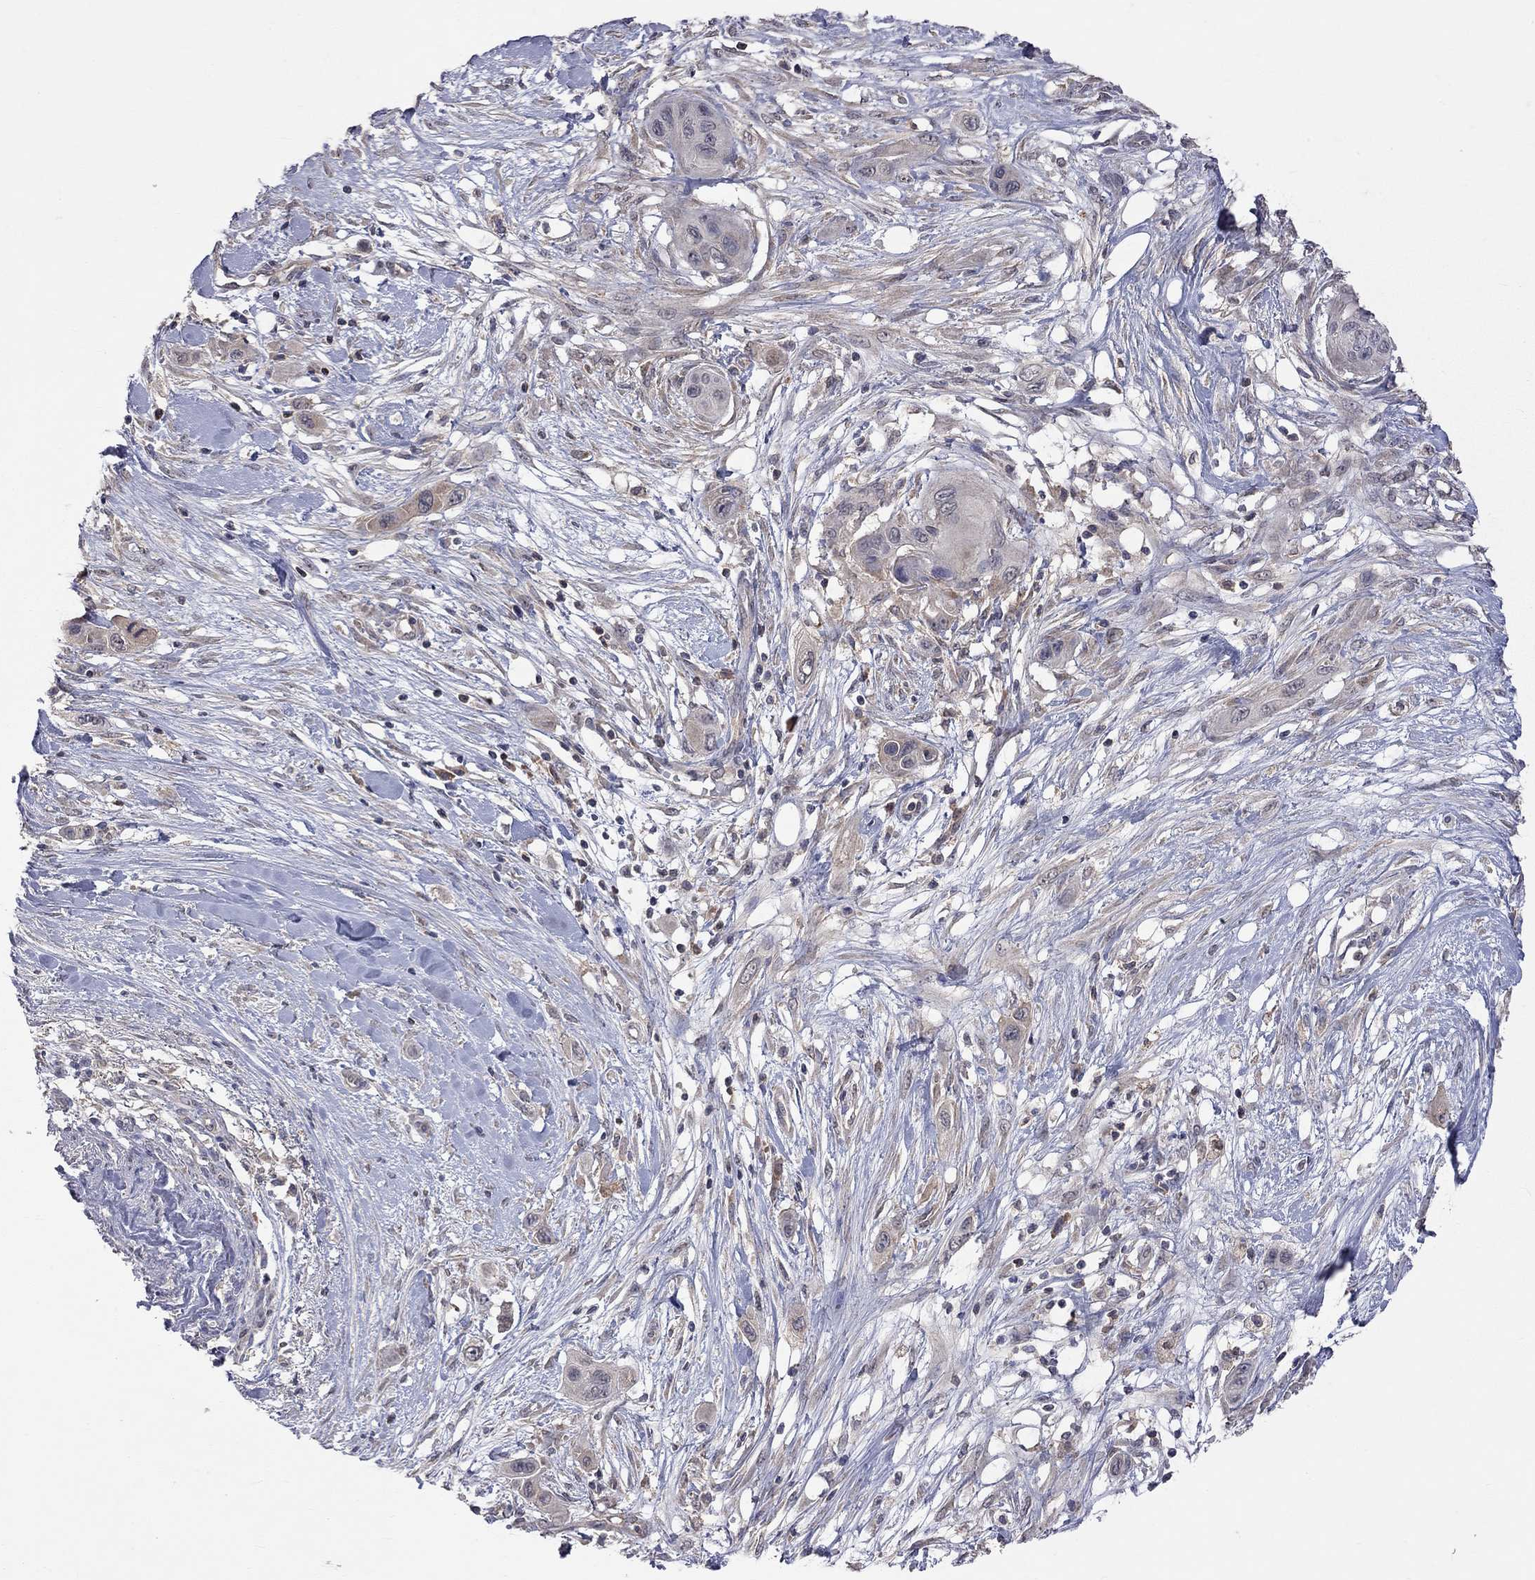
{"staining": {"intensity": "negative", "quantity": "none", "location": "none"}, "tissue": "skin cancer", "cell_type": "Tumor cells", "image_type": "cancer", "snomed": [{"axis": "morphology", "description": "Squamous cell carcinoma, NOS"}, {"axis": "topography", "description": "Skin"}], "caption": "IHC image of neoplastic tissue: skin squamous cell carcinoma stained with DAB (3,3'-diaminobenzidine) shows no significant protein expression in tumor cells. (Brightfield microscopy of DAB IHC at high magnification).", "gene": "HTR6", "patient": {"sex": "male", "age": 79}}